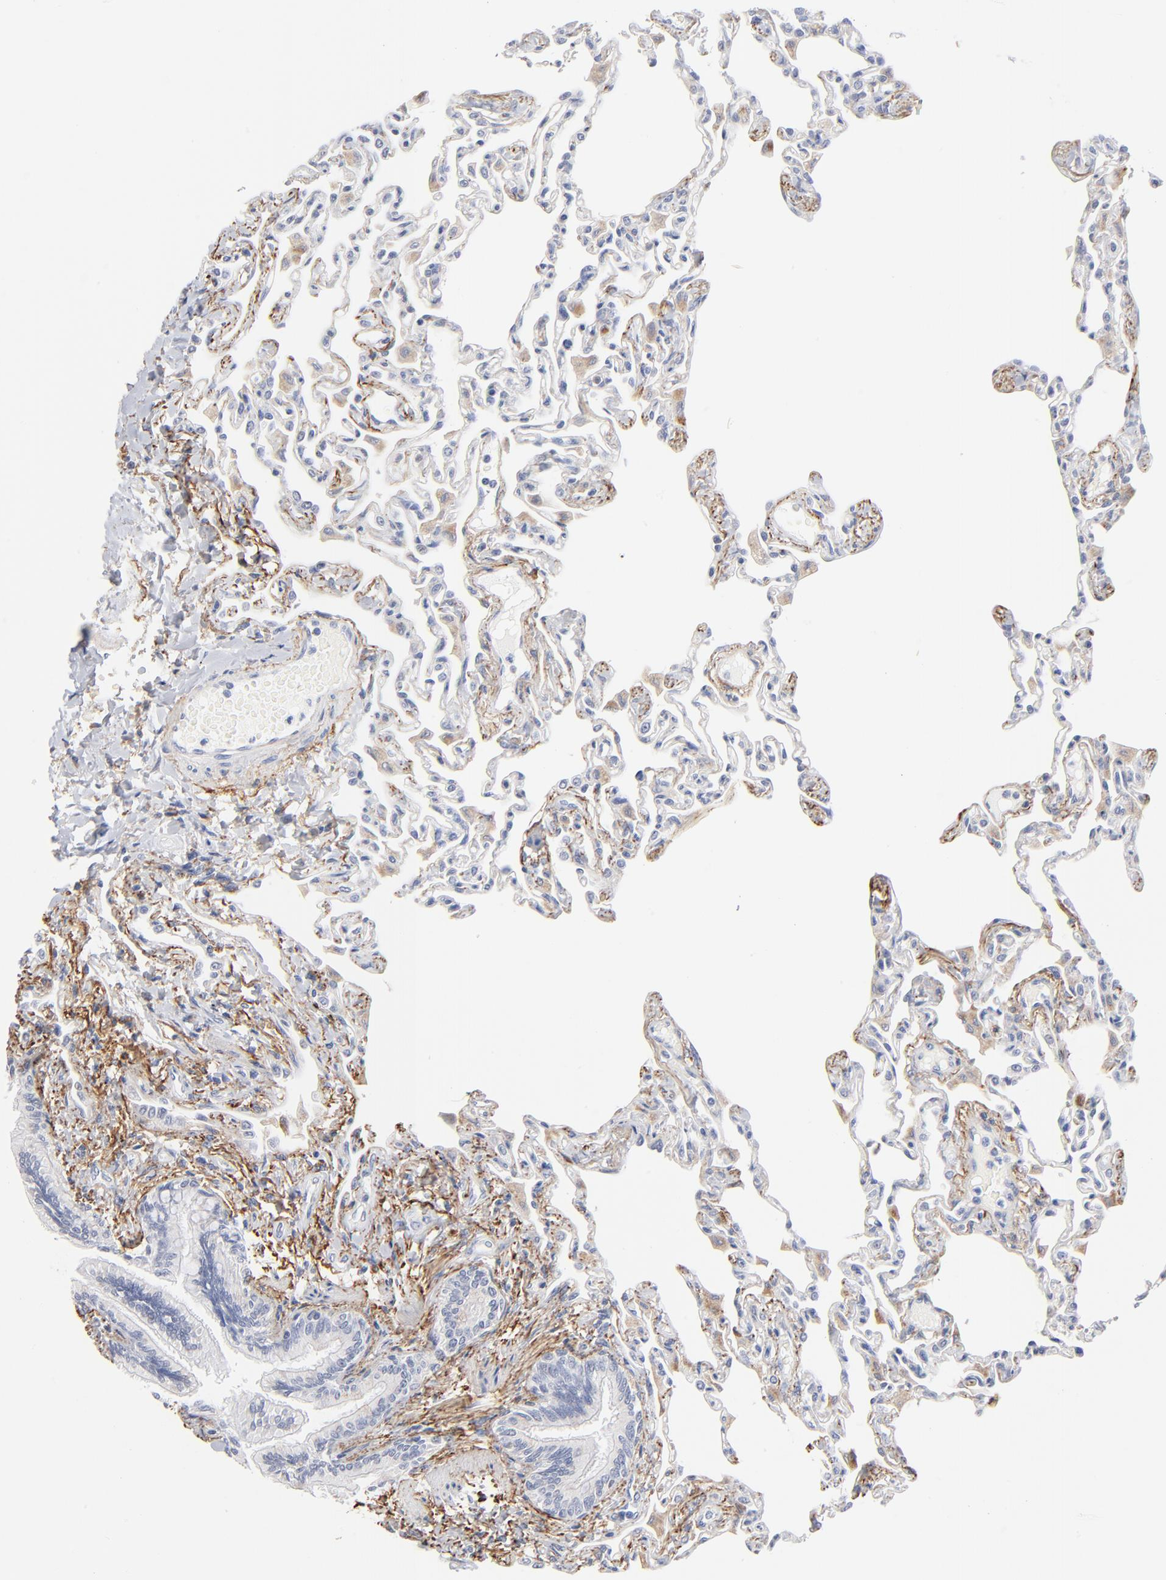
{"staining": {"intensity": "negative", "quantity": "none", "location": "none"}, "tissue": "lung", "cell_type": "Alveolar cells", "image_type": "normal", "snomed": [{"axis": "morphology", "description": "Normal tissue, NOS"}, {"axis": "topography", "description": "Lung"}], "caption": "Unremarkable lung was stained to show a protein in brown. There is no significant expression in alveolar cells.", "gene": "LTBP2", "patient": {"sex": "female", "age": 49}}